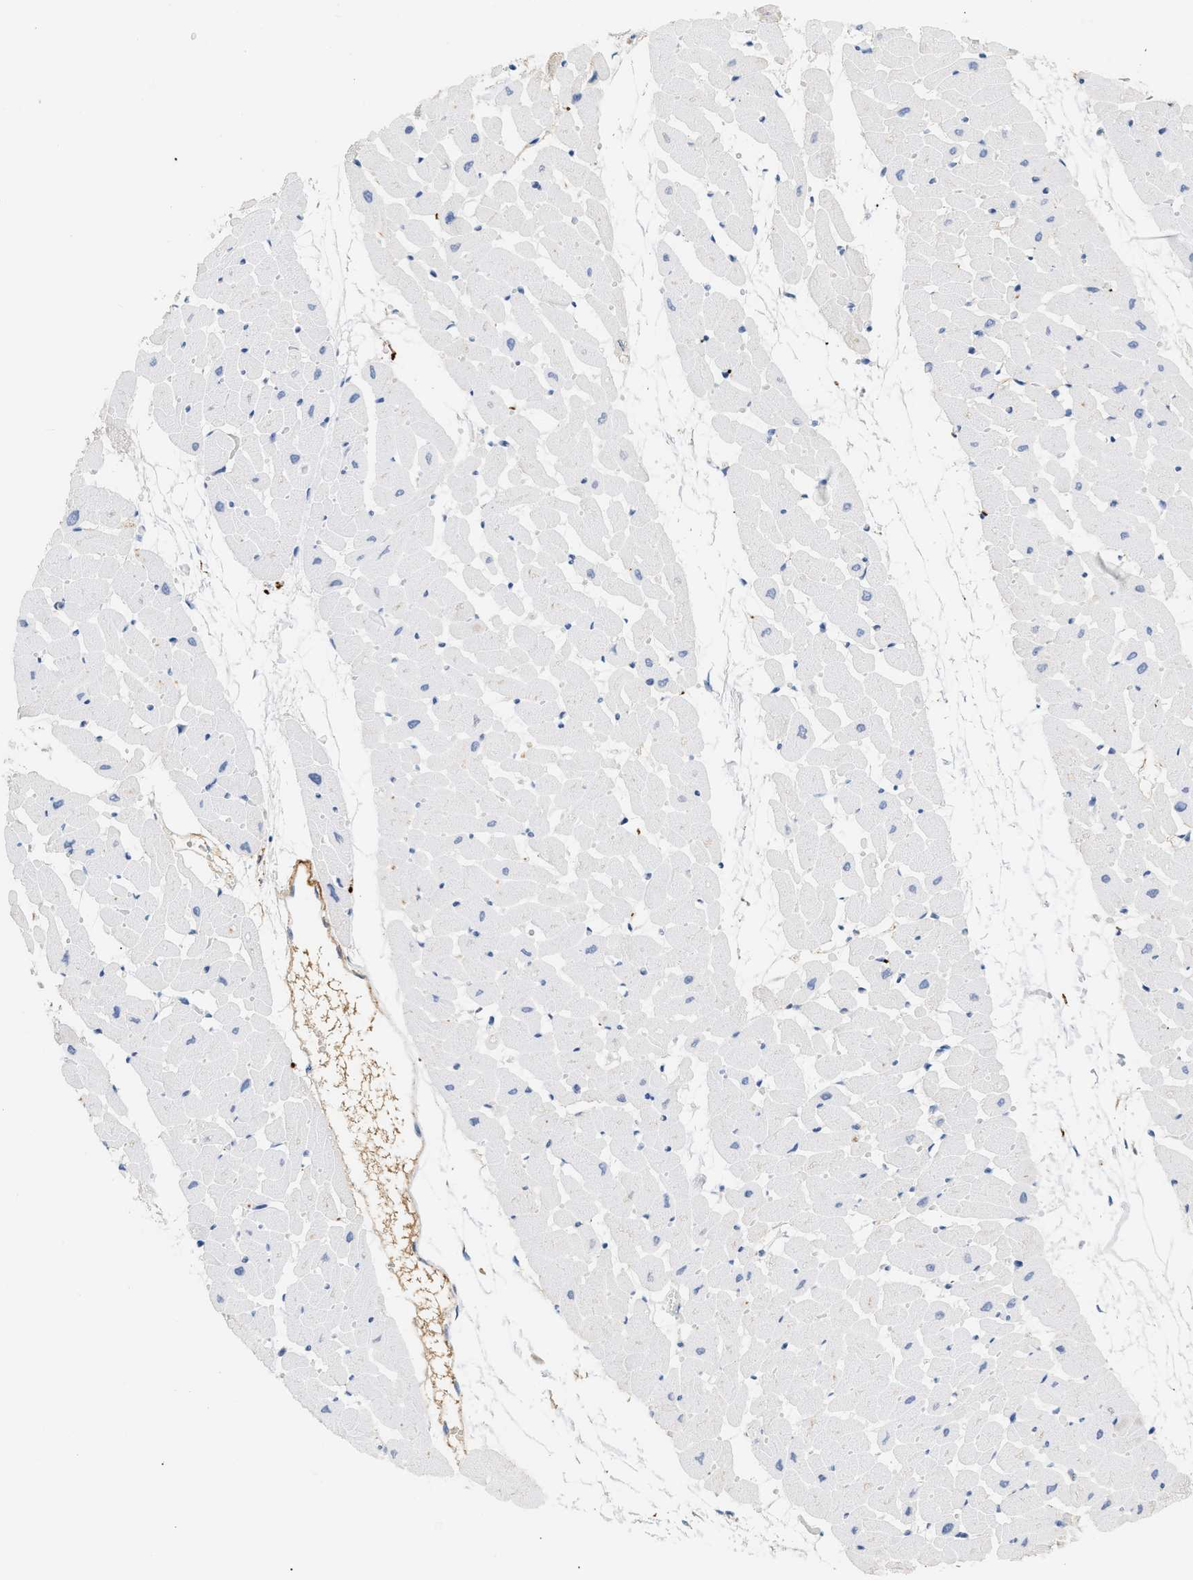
{"staining": {"intensity": "negative", "quantity": "none", "location": "none"}, "tissue": "heart muscle", "cell_type": "Cardiomyocytes", "image_type": "normal", "snomed": [{"axis": "morphology", "description": "Normal tissue, NOS"}, {"axis": "topography", "description": "Heart"}], "caption": "High power microscopy photomicrograph of an immunohistochemistry micrograph of unremarkable heart muscle, revealing no significant staining in cardiomyocytes.", "gene": "CFH", "patient": {"sex": "female", "age": 19}}